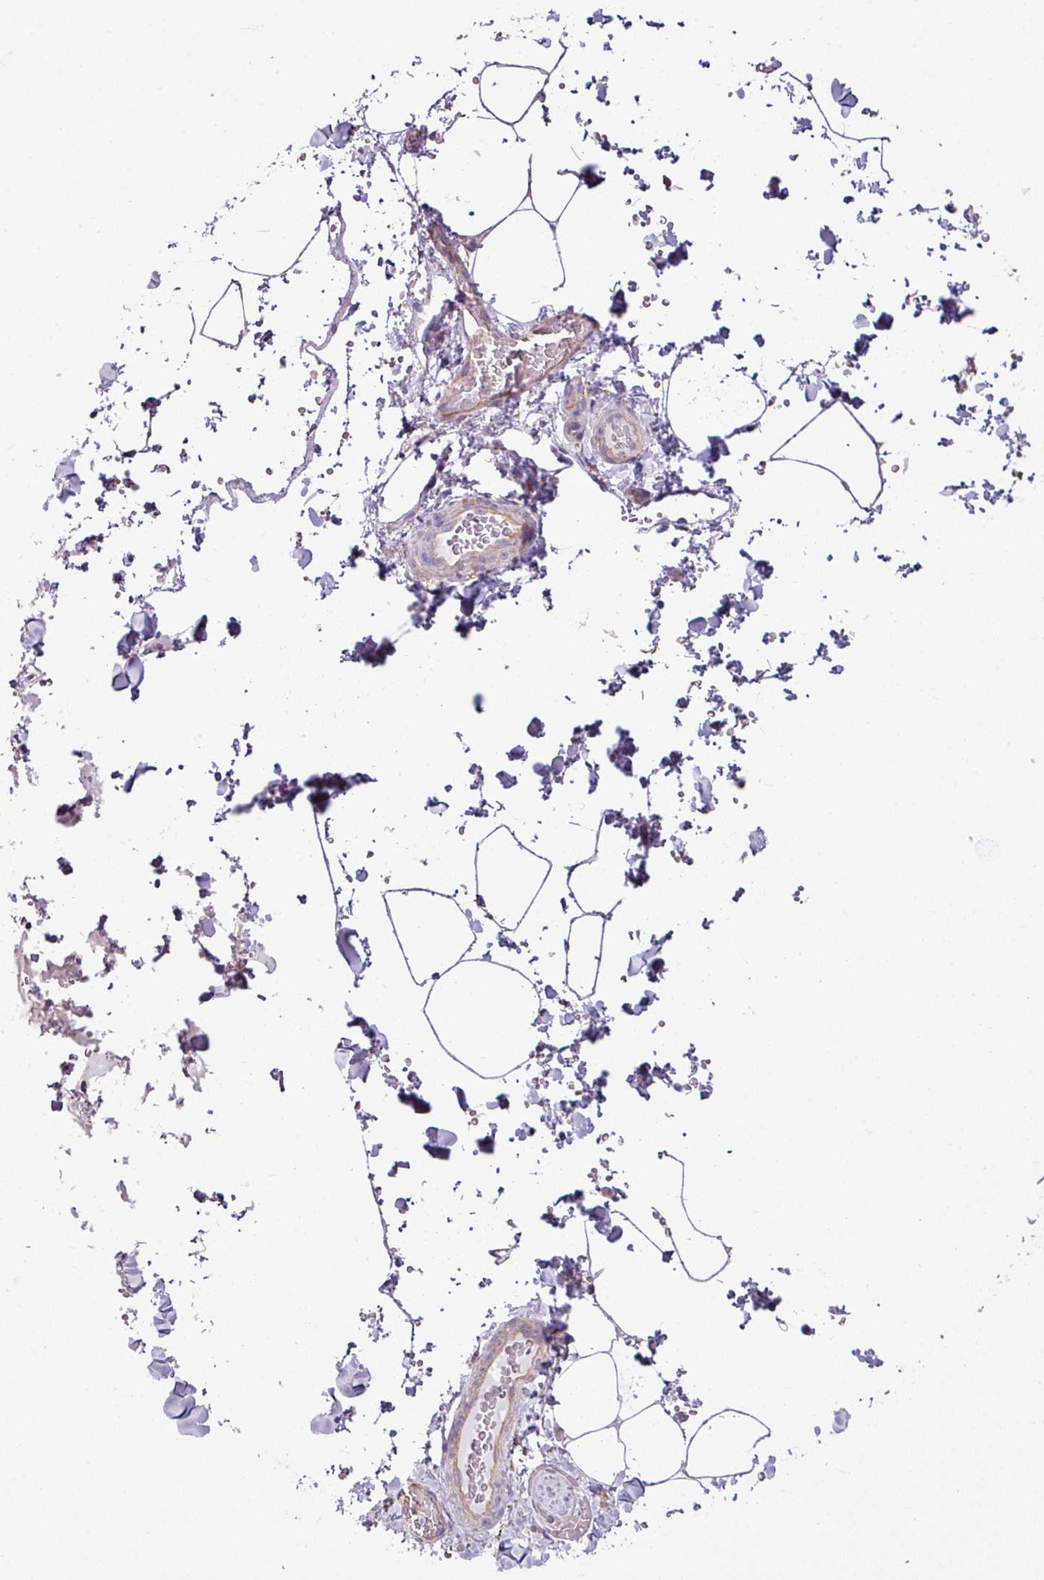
{"staining": {"intensity": "negative", "quantity": "none", "location": "none"}, "tissue": "adipose tissue", "cell_type": "Adipocytes", "image_type": "normal", "snomed": [{"axis": "morphology", "description": "Normal tissue, NOS"}, {"axis": "topography", "description": "Rectum"}, {"axis": "topography", "description": "Peripheral nerve tissue"}], "caption": "This is a micrograph of immunohistochemistry (IHC) staining of normal adipose tissue, which shows no positivity in adipocytes.", "gene": "XNDC1N", "patient": {"sex": "female", "age": 69}}